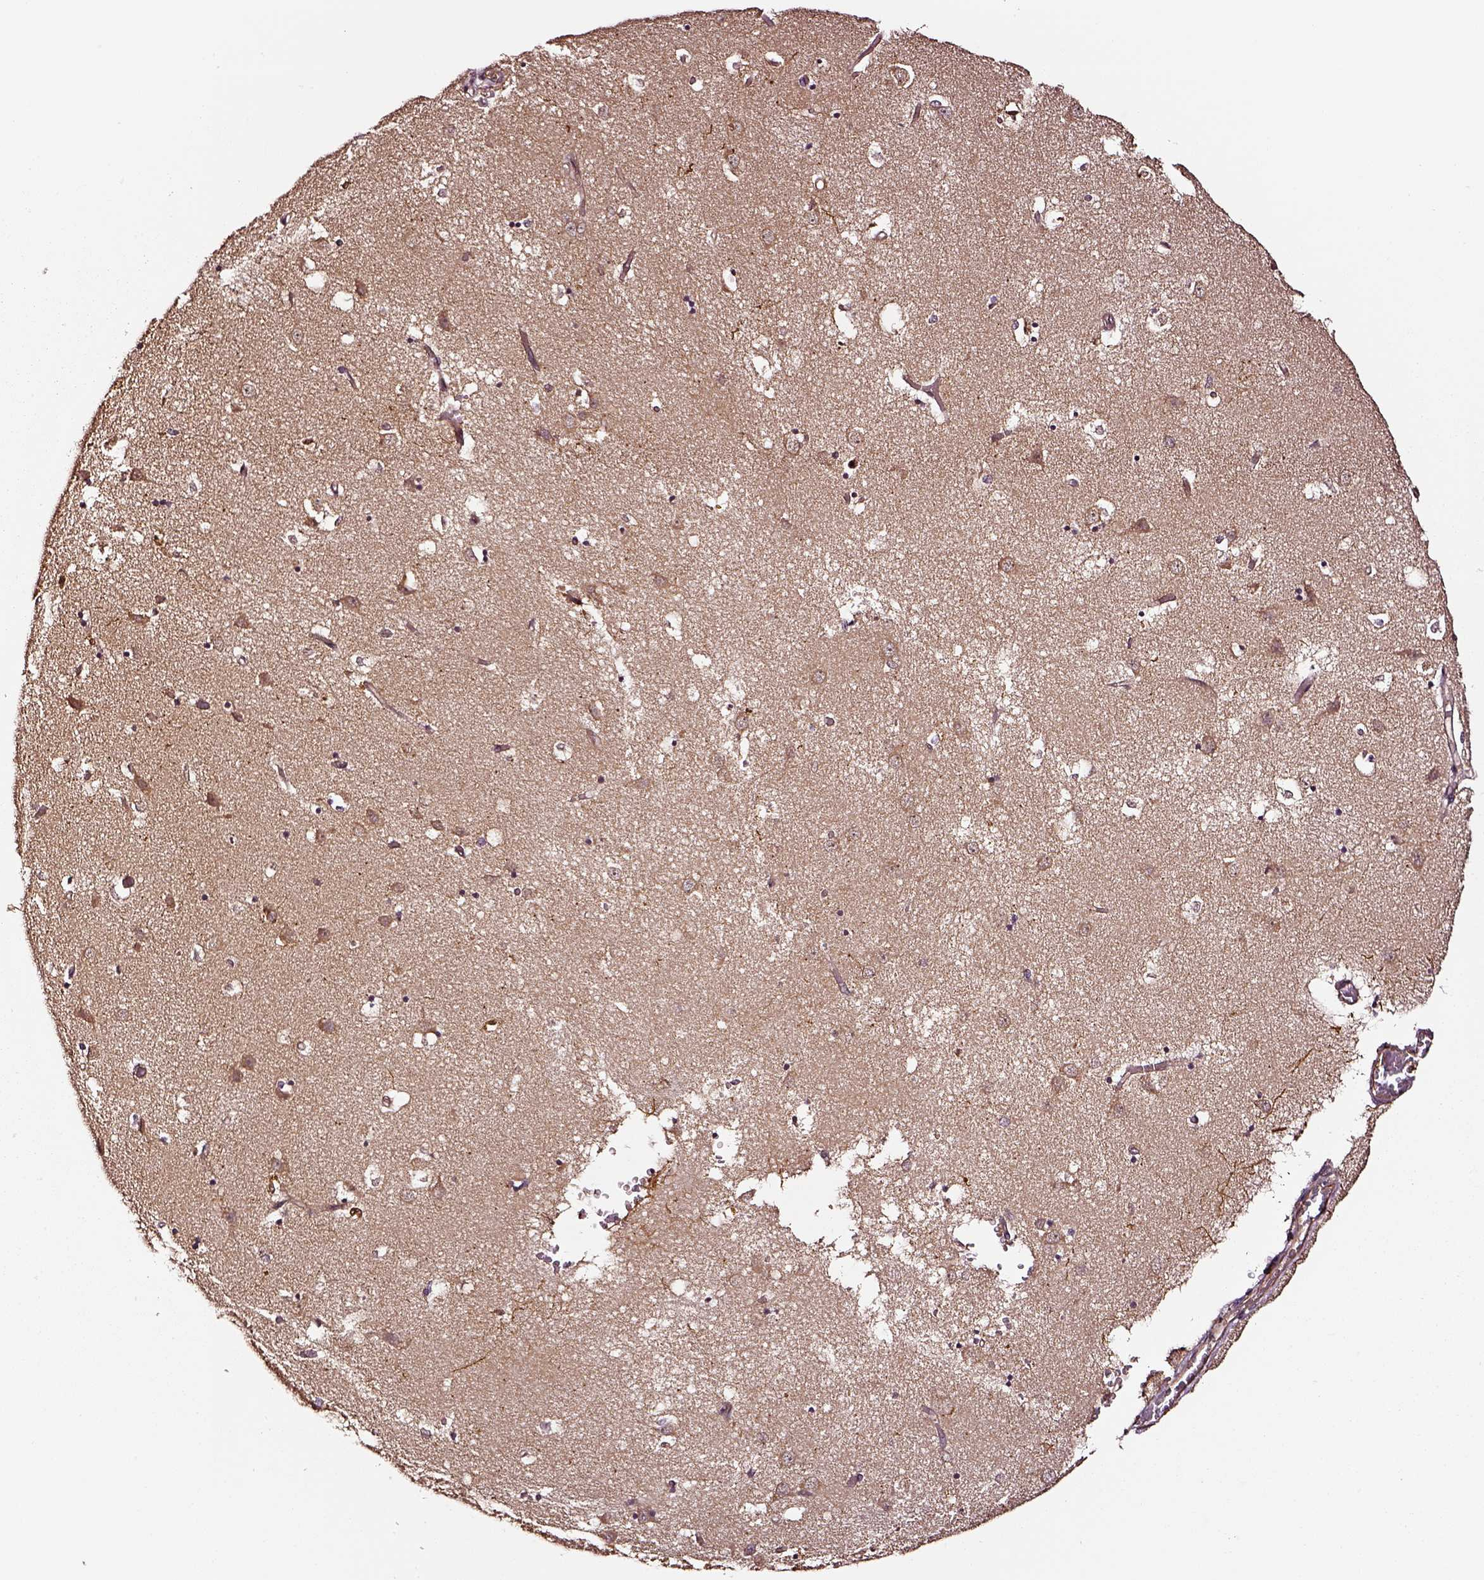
{"staining": {"intensity": "strong", "quantity": ">75%", "location": "cytoplasmic/membranous"}, "tissue": "caudate", "cell_type": "Glial cells", "image_type": "normal", "snomed": [{"axis": "morphology", "description": "Normal tissue, NOS"}, {"axis": "topography", "description": "Lateral ventricle wall"}], "caption": "Protein staining reveals strong cytoplasmic/membranous positivity in approximately >75% of glial cells in normal caudate. (Stains: DAB (3,3'-diaminobenzidine) in brown, nuclei in blue, Microscopy: brightfield microscopy at high magnification).", "gene": "RASSF5", "patient": {"sex": "male", "age": 54}}